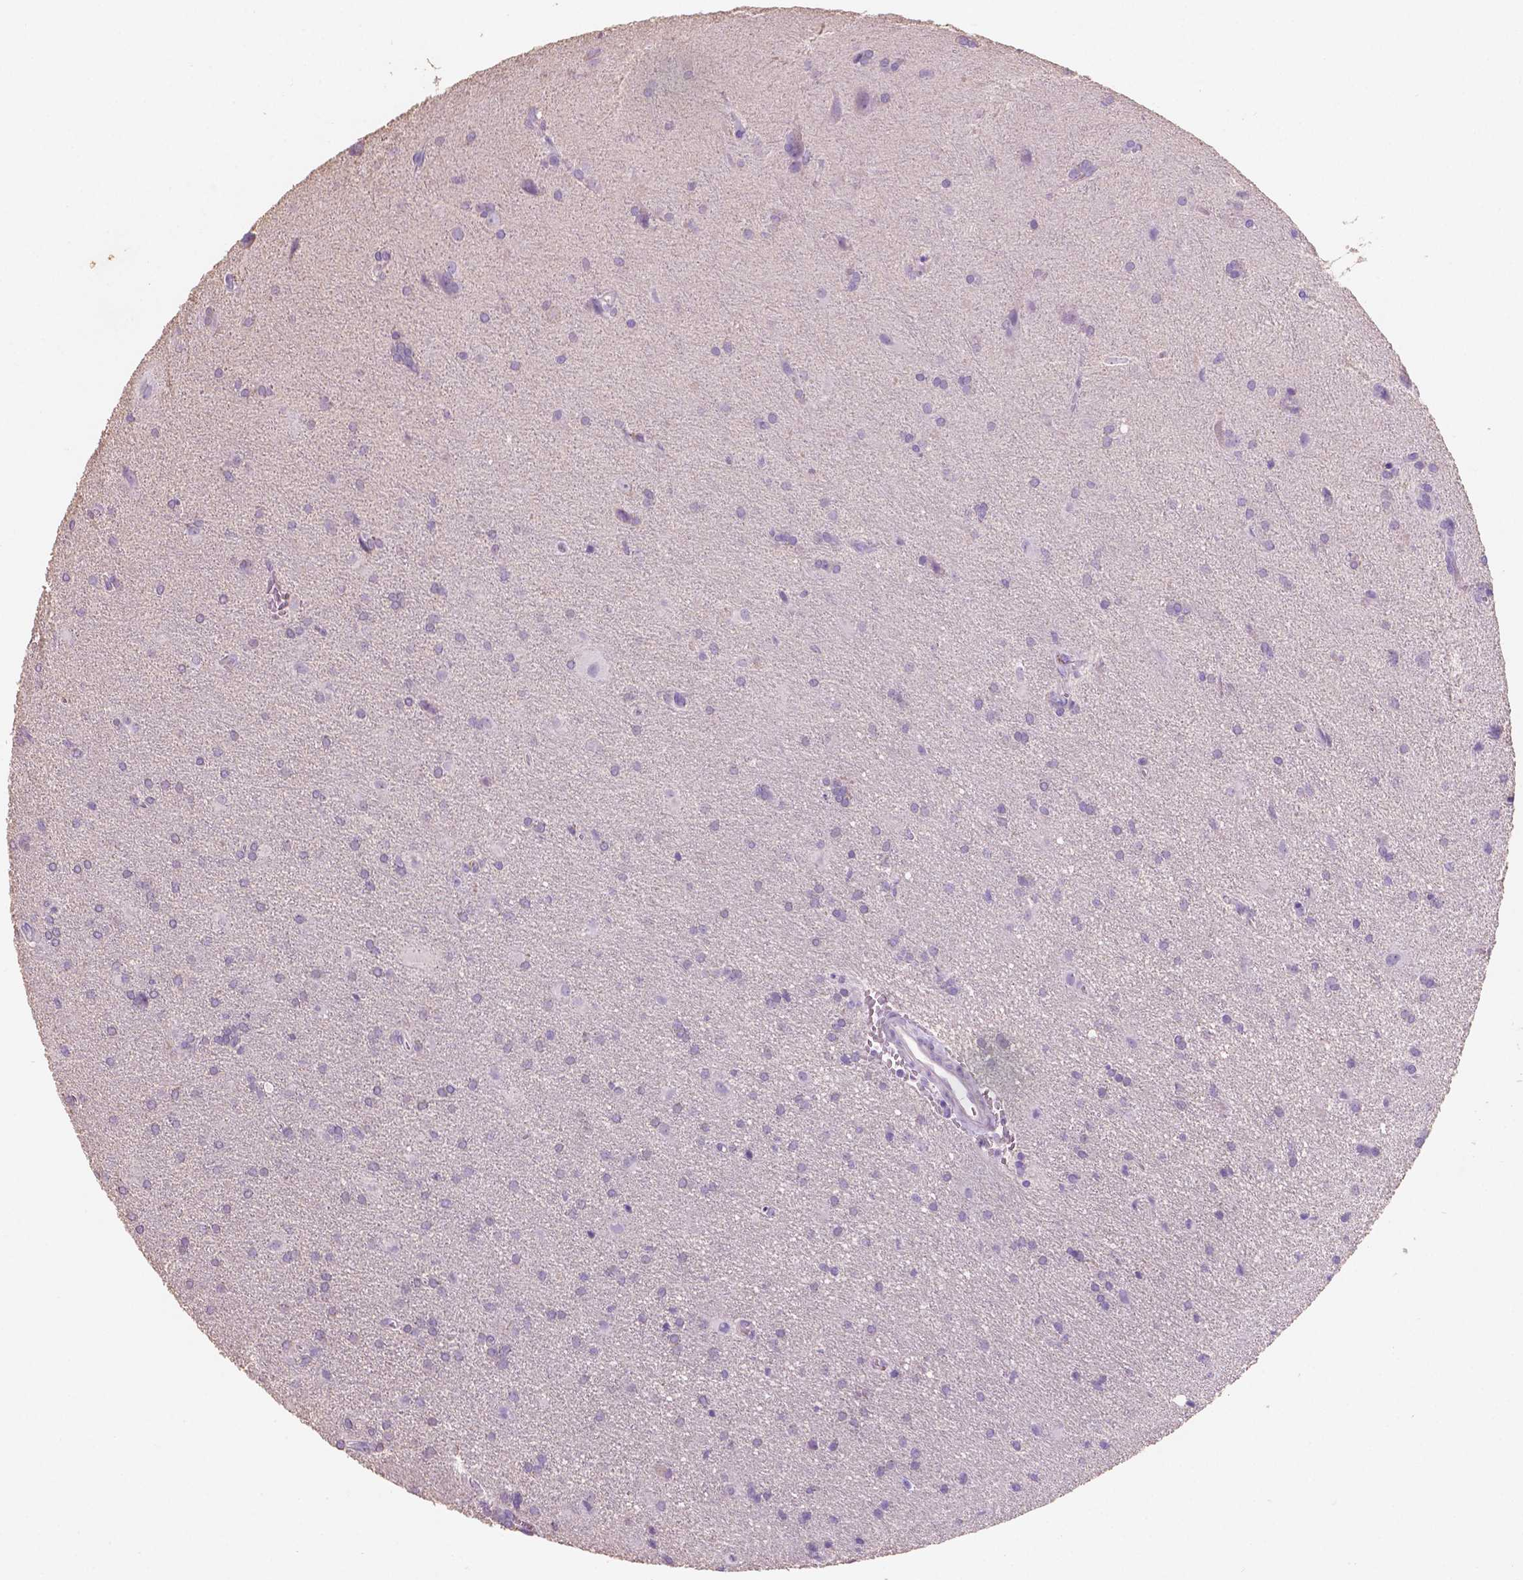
{"staining": {"intensity": "negative", "quantity": "none", "location": "none"}, "tissue": "glioma", "cell_type": "Tumor cells", "image_type": "cancer", "snomed": [{"axis": "morphology", "description": "Glioma, malignant, Low grade"}, {"axis": "topography", "description": "Brain"}], "caption": "A high-resolution histopathology image shows immunohistochemistry staining of glioma, which shows no significant expression in tumor cells. (Brightfield microscopy of DAB IHC at high magnification).", "gene": "SBSN", "patient": {"sex": "male", "age": 58}}